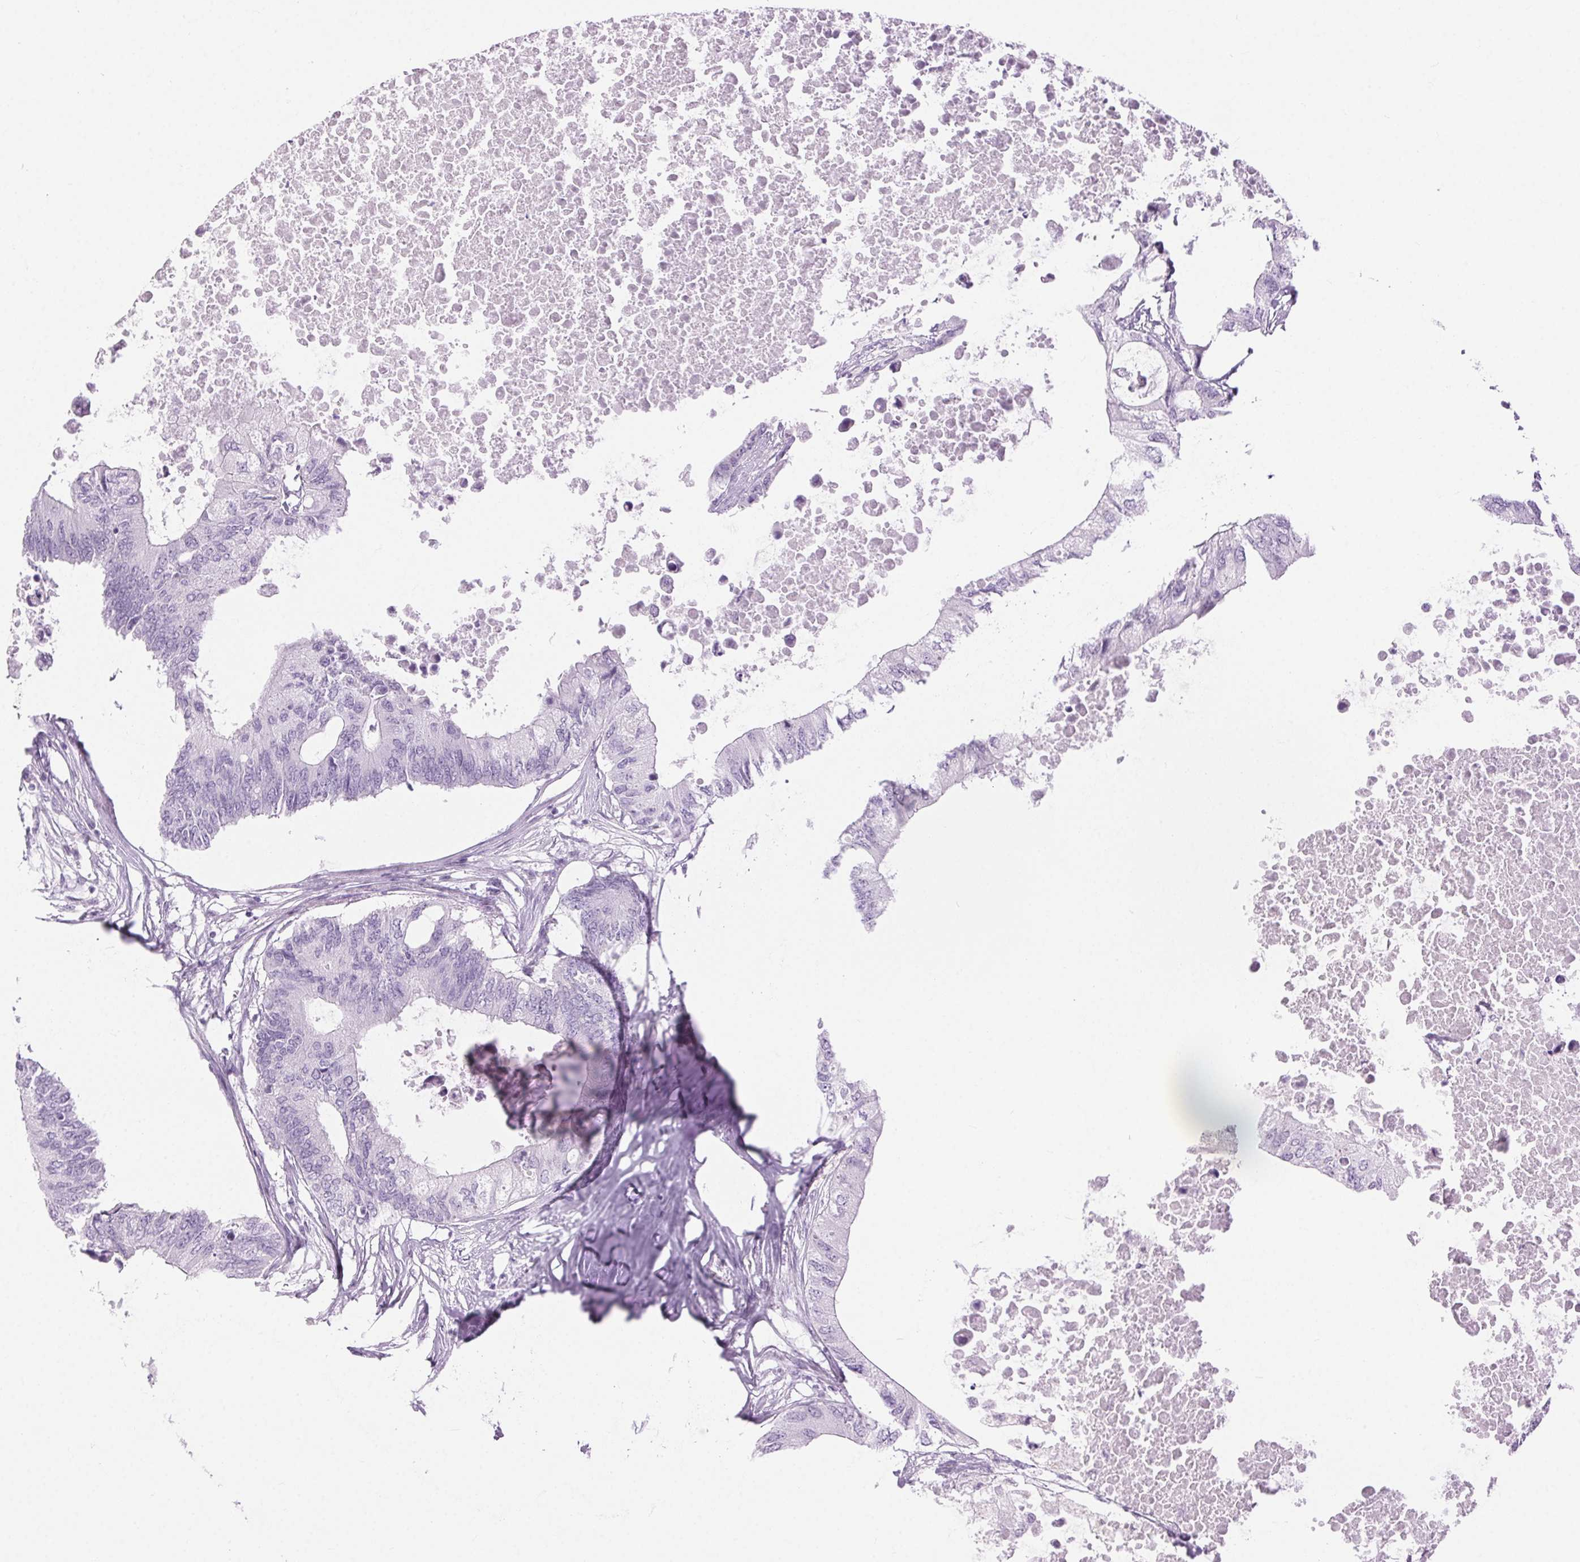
{"staining": {"intensity": "negative", "quantity": "none", "location": "none"}, "tissue": "colorectal cancer", "cell_type": "Tumor cells", "image_type": "cancer", "snomed": [{"axis": "morphology", "description": "Adenocarcinoma, NOS"}, {"axis": "topography", "description": "Colon"}], "caption": "Immunohistochemistry (IHC) micrograph of human colorectal cancer stained for a protein (brown), which demonstrates no staining in tumor cells. (Immunohistochemistry (IHC), brightfield microscopy, high magnification).", "gene": "BEND2", "patient": {"sex": "male", "age": 71}}